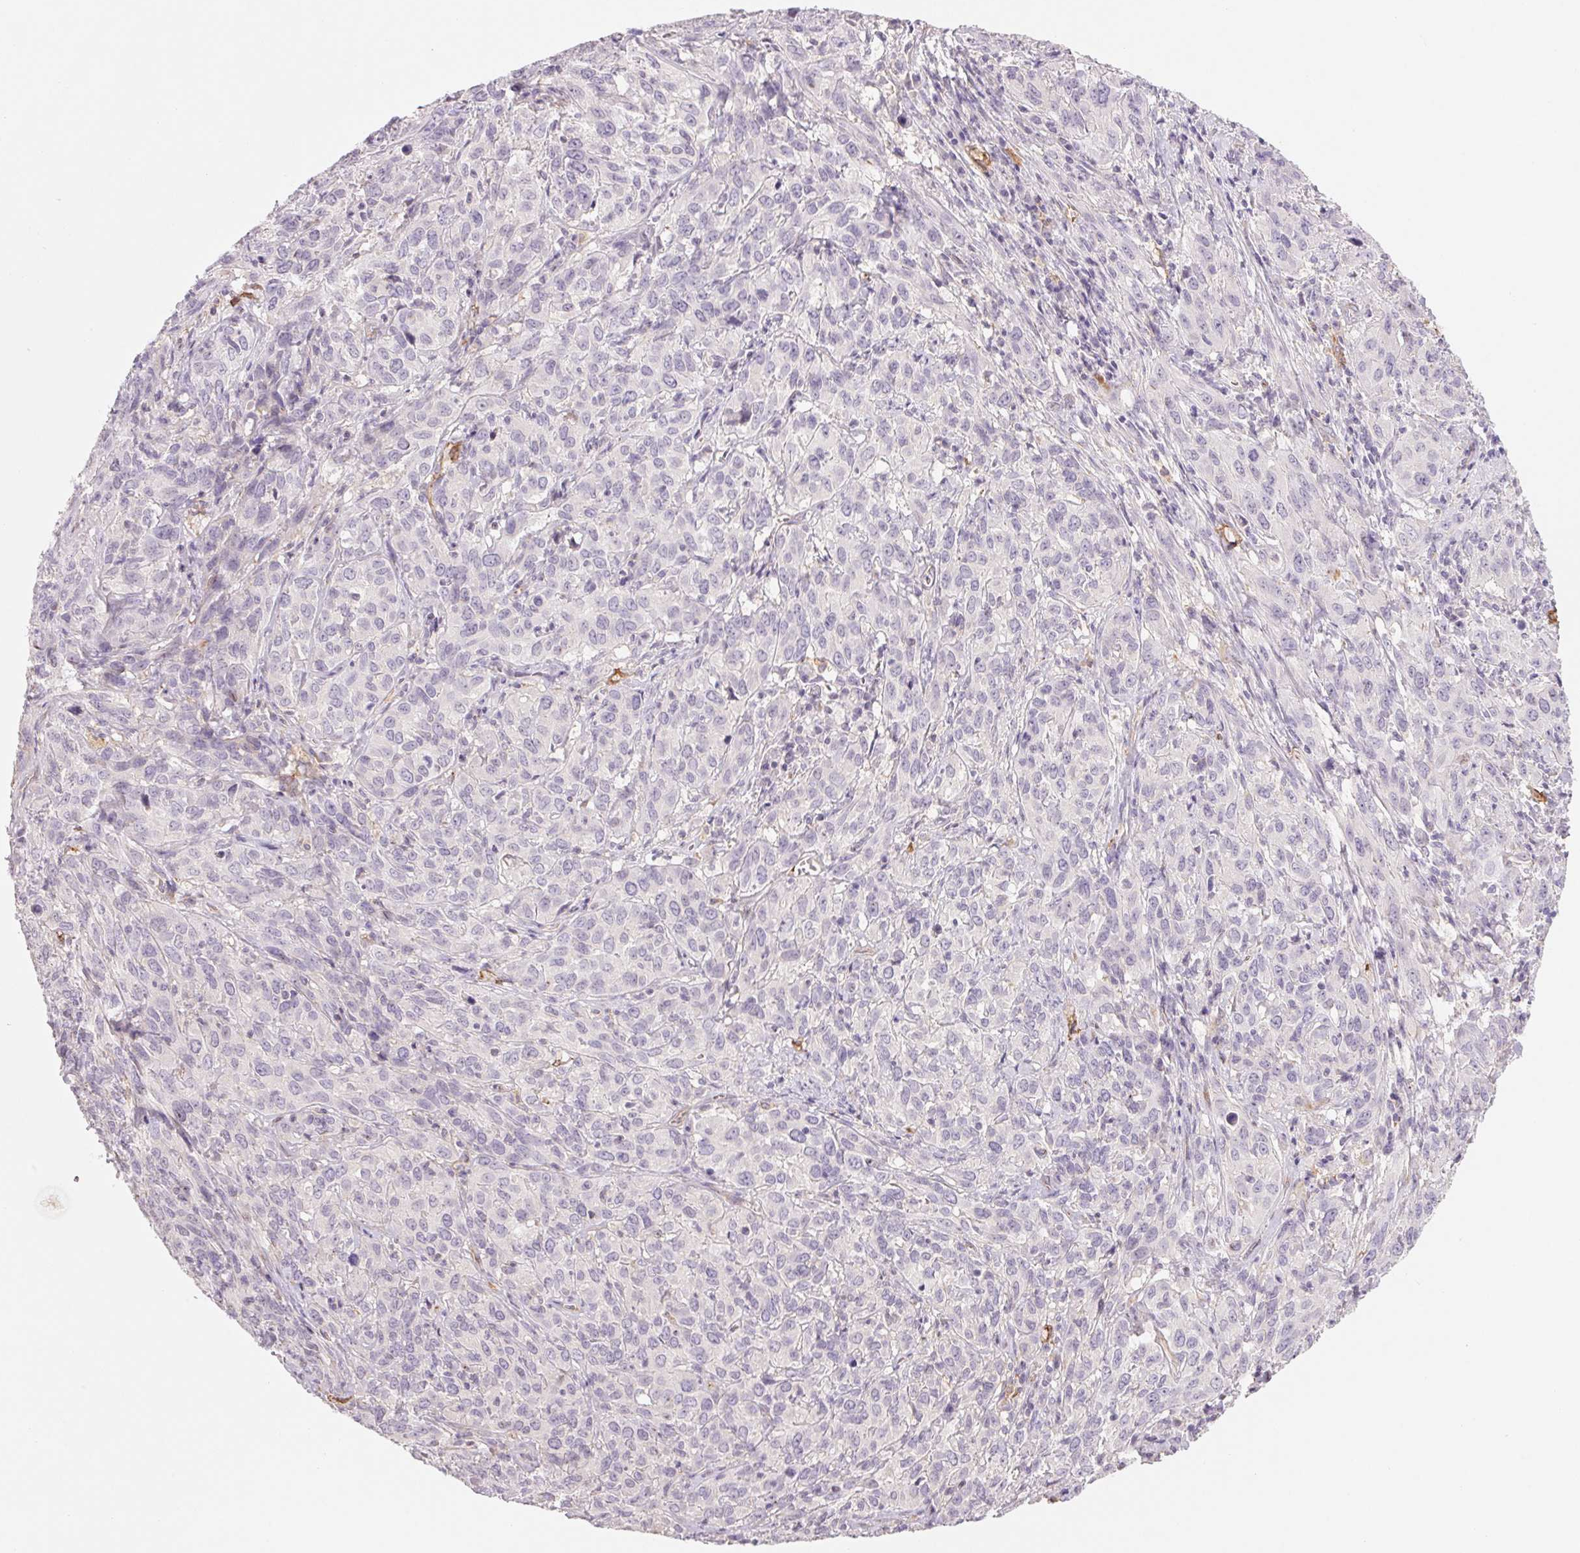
{"staining": {"intensity": "negative", "quantity": "none", "location": "none"}, "tissue": "cervical cancer", "cell_type": "Tumor cells", "image_type": "cancer", "snomed": [{"axis": "morphology", "description": "Squamous cell carcinoma, NOS"}, {"axis": "topography", "description": "Cervix"}], "caption": "This image is of cervical cancer (squamous cell carcinoma) stained with immunohistochemistry to label a protein in brown with the nuclei are counter-stained blue. There is no staining in tumor cells.", "gene": "ANKRD13B", "patient": {"sex": "female", "age": 51}}